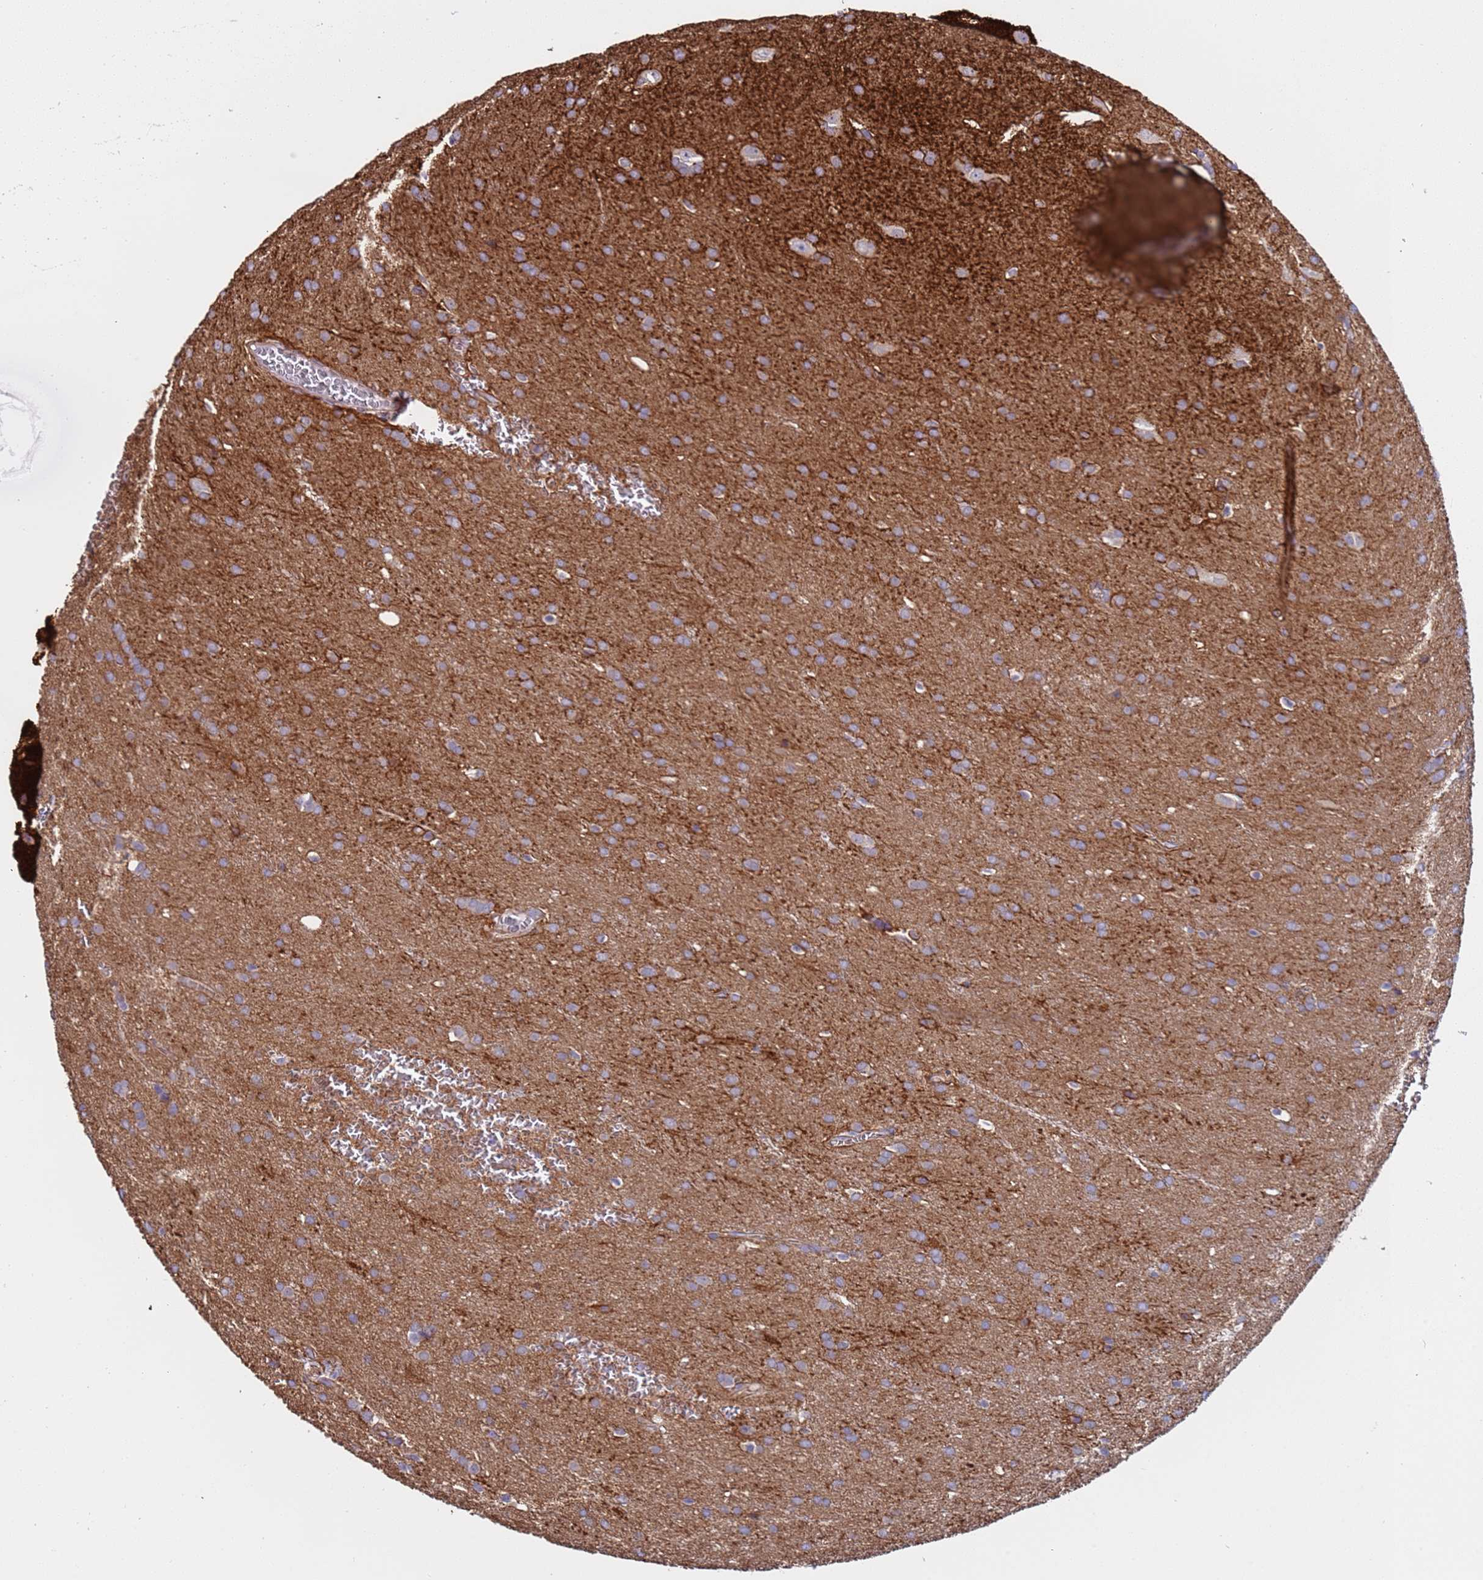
{"staining": {"intensity": "negative", "quantity": "none", "location": "none"}, "tissue": "glioma", "cell_type": "Tumor cells", "image_type": "cancer", "snomed": [{"axis": "morphology", "description": "Glioma, malignant, Low grade"}, {"axis": "topography", "description": "Brain"}], "caption": "This is an immunohistochemistry (IHC) image of malignant low-grade glioma. There is no staining in tumor cells.", "gene": "ZNF248", "patient": {"sex": "female", "age": 32}}